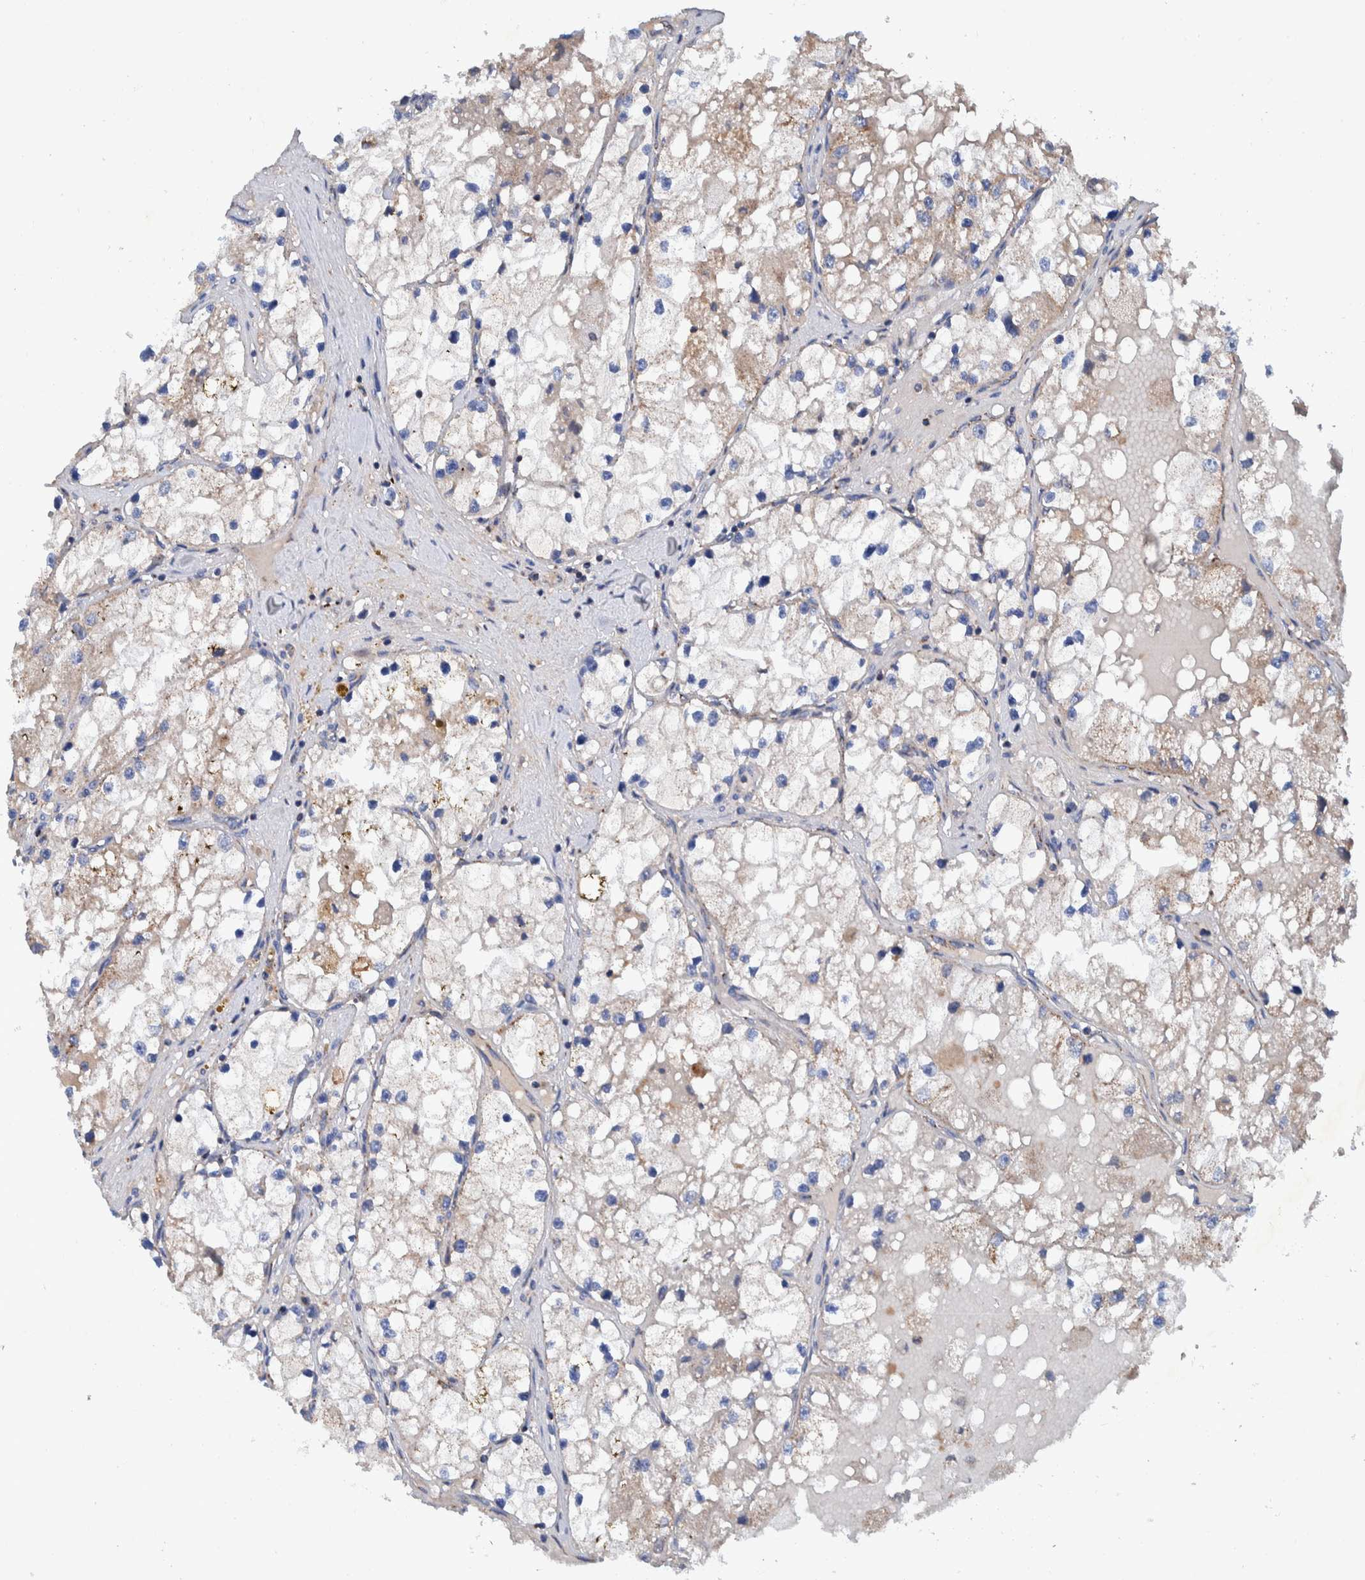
{"staining": {"intensity": "weak", "quantity": "<25%", "location": "cytoplasmic/membranous"}, "tissue": "renal cancer", "cell_type": "Tumor cells", "image_type": "cancer", "snomed": [{"axis": "morphology", "description": "Adenocarcinoma, NOS"}, {"axis": "topography", "description": "Kidney"}], "caption": "Tumor cells show no significant protein positivity in renal cancer (adenocarcinoma).", "gene": "DECR1", "patient": {"sex": "male", "age": 68}}